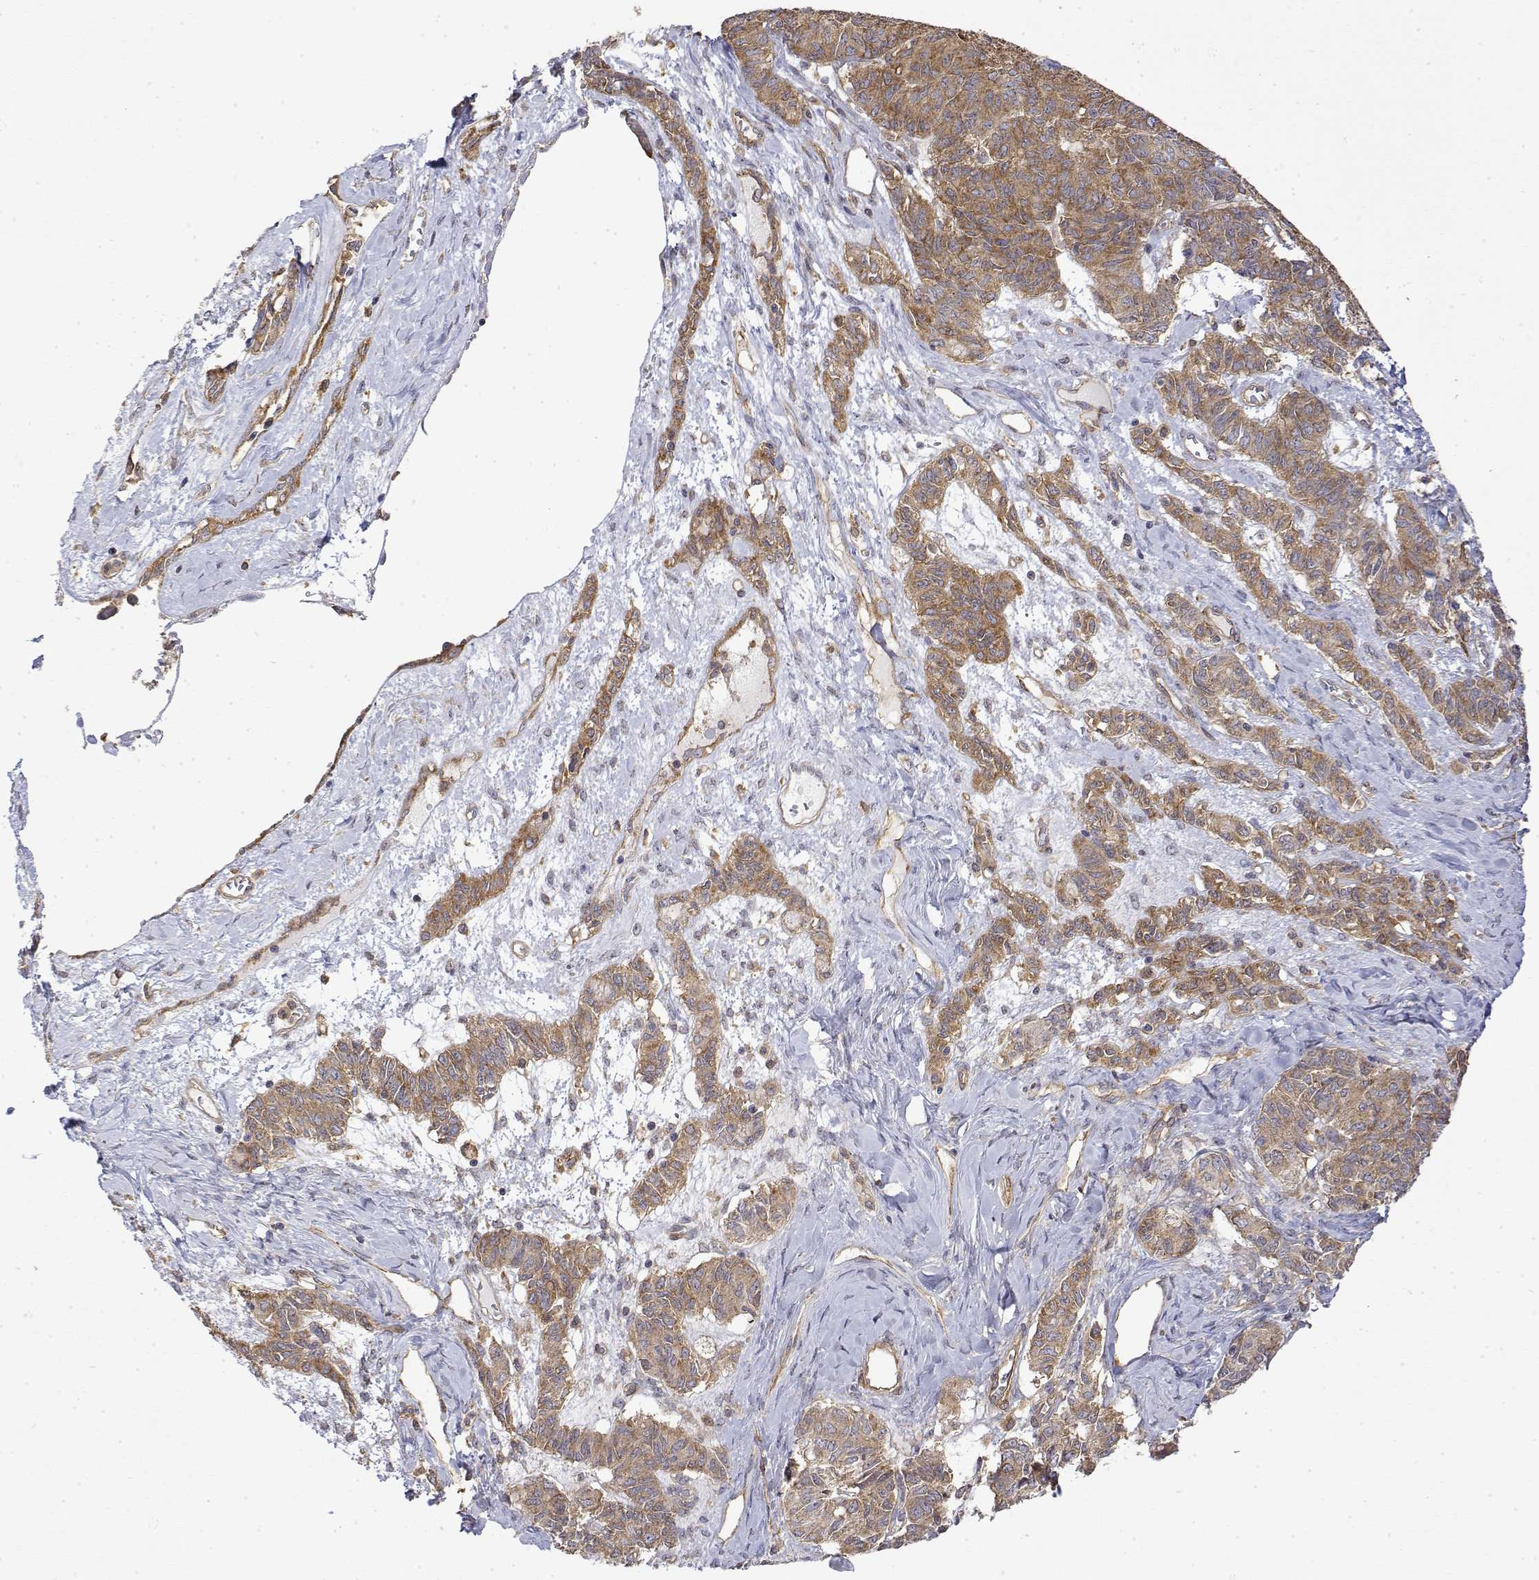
{"staining": {"intensity": "moderate", "quantity": ">75%", "location": "cytoplasmic/membranous"}, "tissue": "ovarian cancer", "cell_type": "Tumor cells", "image_type": "cancer", "snomed": [{"axis": "morphology", "description": "Carcinoma, endometroid"}, {"axis": "topography", "description": "Ovary"}], "caption": "Ovarian endometroid carcinoma stained with a protein marker exhibits moderate staining in tumor cells.", "gene": "PACSIN2", "patient": {"sex": "female", "age": 80}}